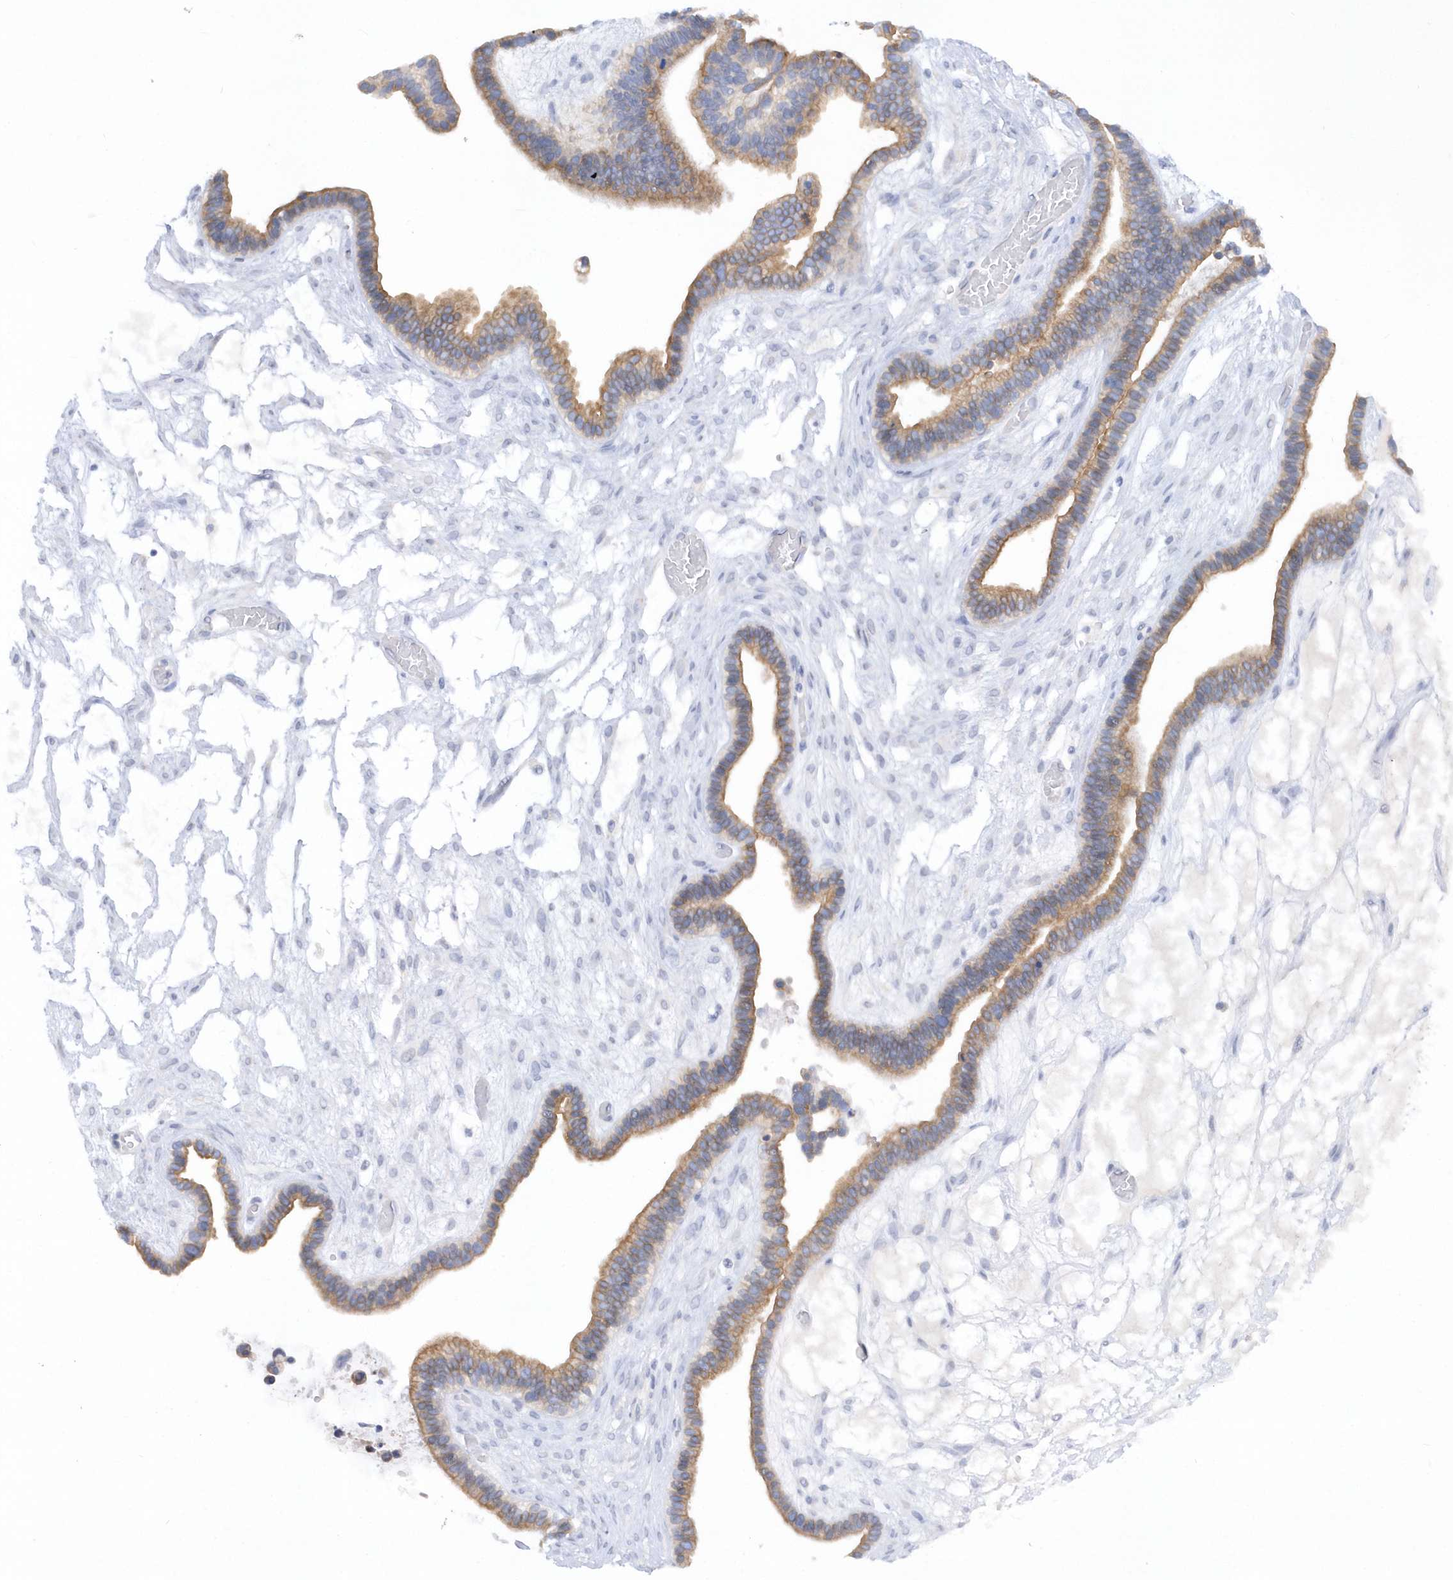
{"staining": {"intensity": "moderate", "quantity": ">75%", "location": "cytoplasmic/membranous"}, "tissue": "ovarian cancer", "cell_type": "Tumor cells", "image_type": "cancer", "snomed": [{"axis": "morphology", "description": "Cystadenocarcinoma, serous, NOS"}, {"axis": "topography", "description": "Ovary"}], "caption": "Ovarian cancer (serous cystadenocarcinoma) stained with DAB (3,3'-diaminobenzidine) immunohistochemistry (IHC) displays medium levels of moderate cytoplasmic/membranous staining in about >75% of tumor cells.", "gene": "RPE", "patient": {"sex": "female", "age": 56}}